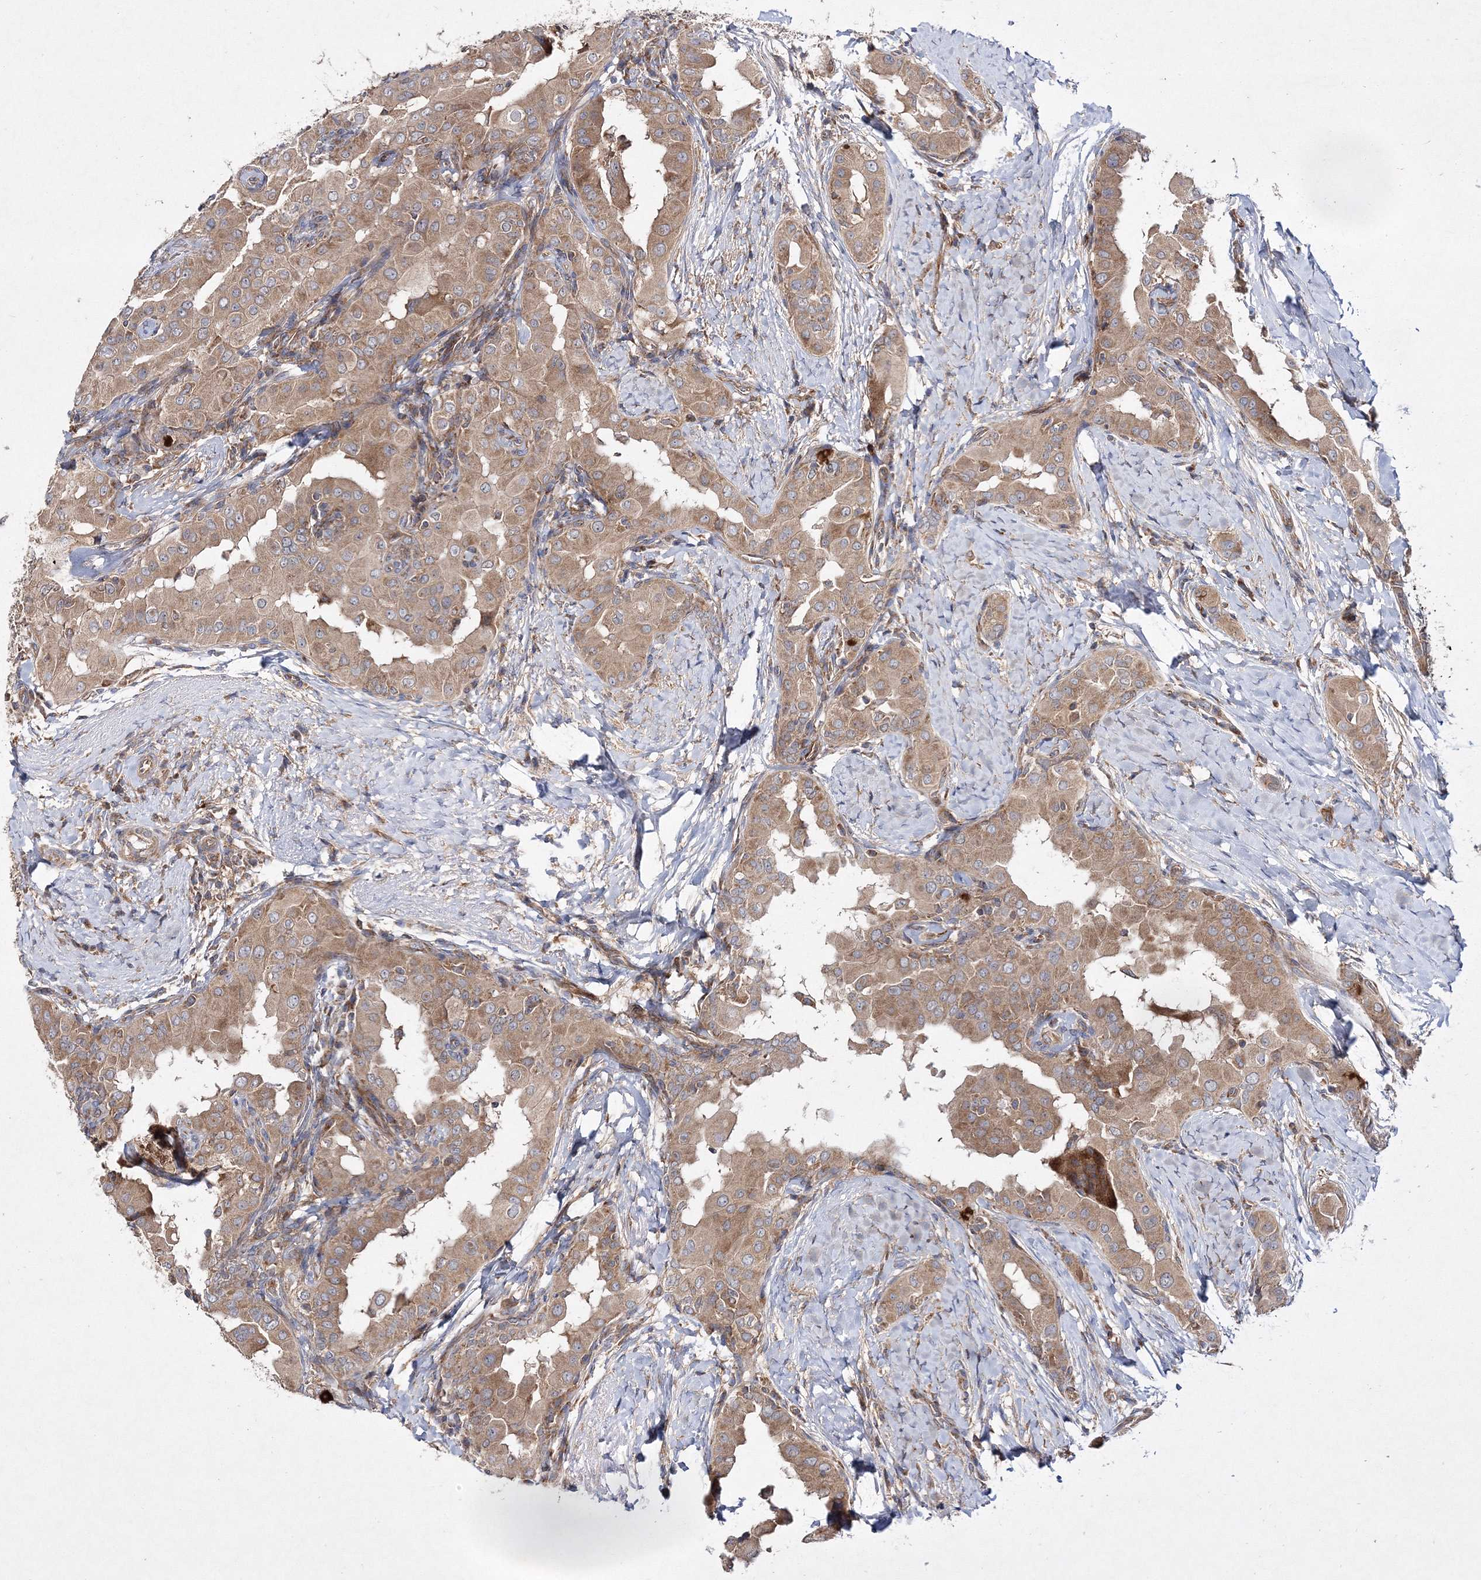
{"staining": {"intensity": "moderate", "quantity": ">75%", "location": "cytoplasmic/membranous"}, "tissue": "thyroid cancer", "cell_type": "Tumor cells", "image_type": "cancer", "snomed": [{"axis": "morphology", "description": "Papillary adenocarcinoma, NOS"}, {"axis": "topography", "description": "Thyroid gland"}], "caption": "Thyroid cancer stained with a brown dye displays moderate cytoplasmic/membranous positive expression in about >75% of tumor cells.", "gene": "DNAJC13", "patient": {"sex": "male", "age": 33}}